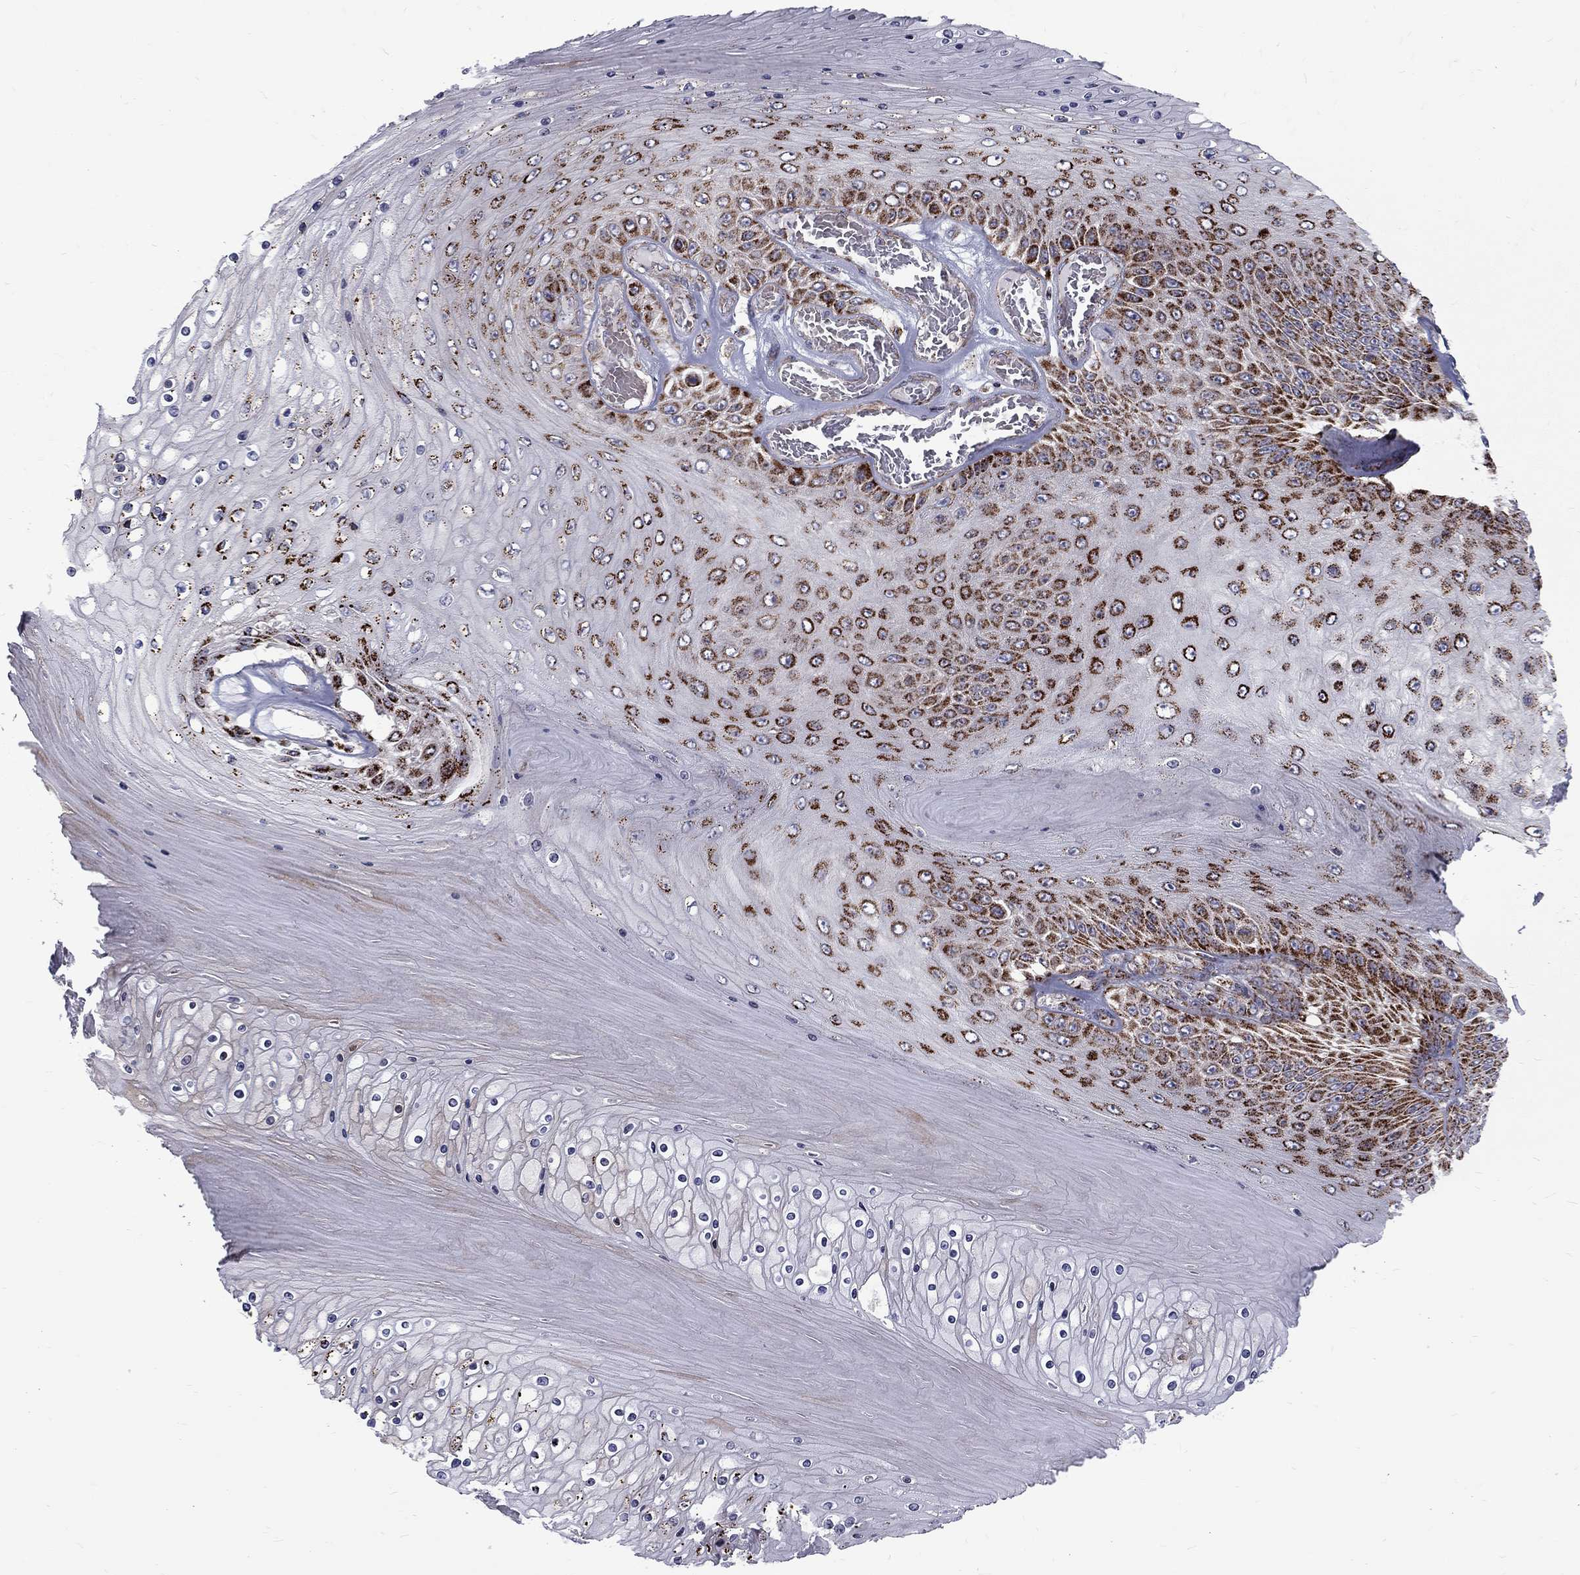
{"staining": {"intensity": "strong", "quantity": "25%-75%", "location": "cytoplasmic/membranous"}, "tissue": "skin cancer", "cell_type": "Tumor cells", "image_type": "cancer", "snomed": [{"axis": "morphology", "description": "Squamous cell carcinoma, NOS"}, {"axis": "topography", "description": "Skin"}], "caption": "Immunohistochemical staining of skin squamous cell carcinoma exhibits strong cytoplasmic/membranous protein positivity in approximately 25%-75% of tumor cells.", "gene": "ALDH1B1", "patient": {"sex": "male", "age": 62}}